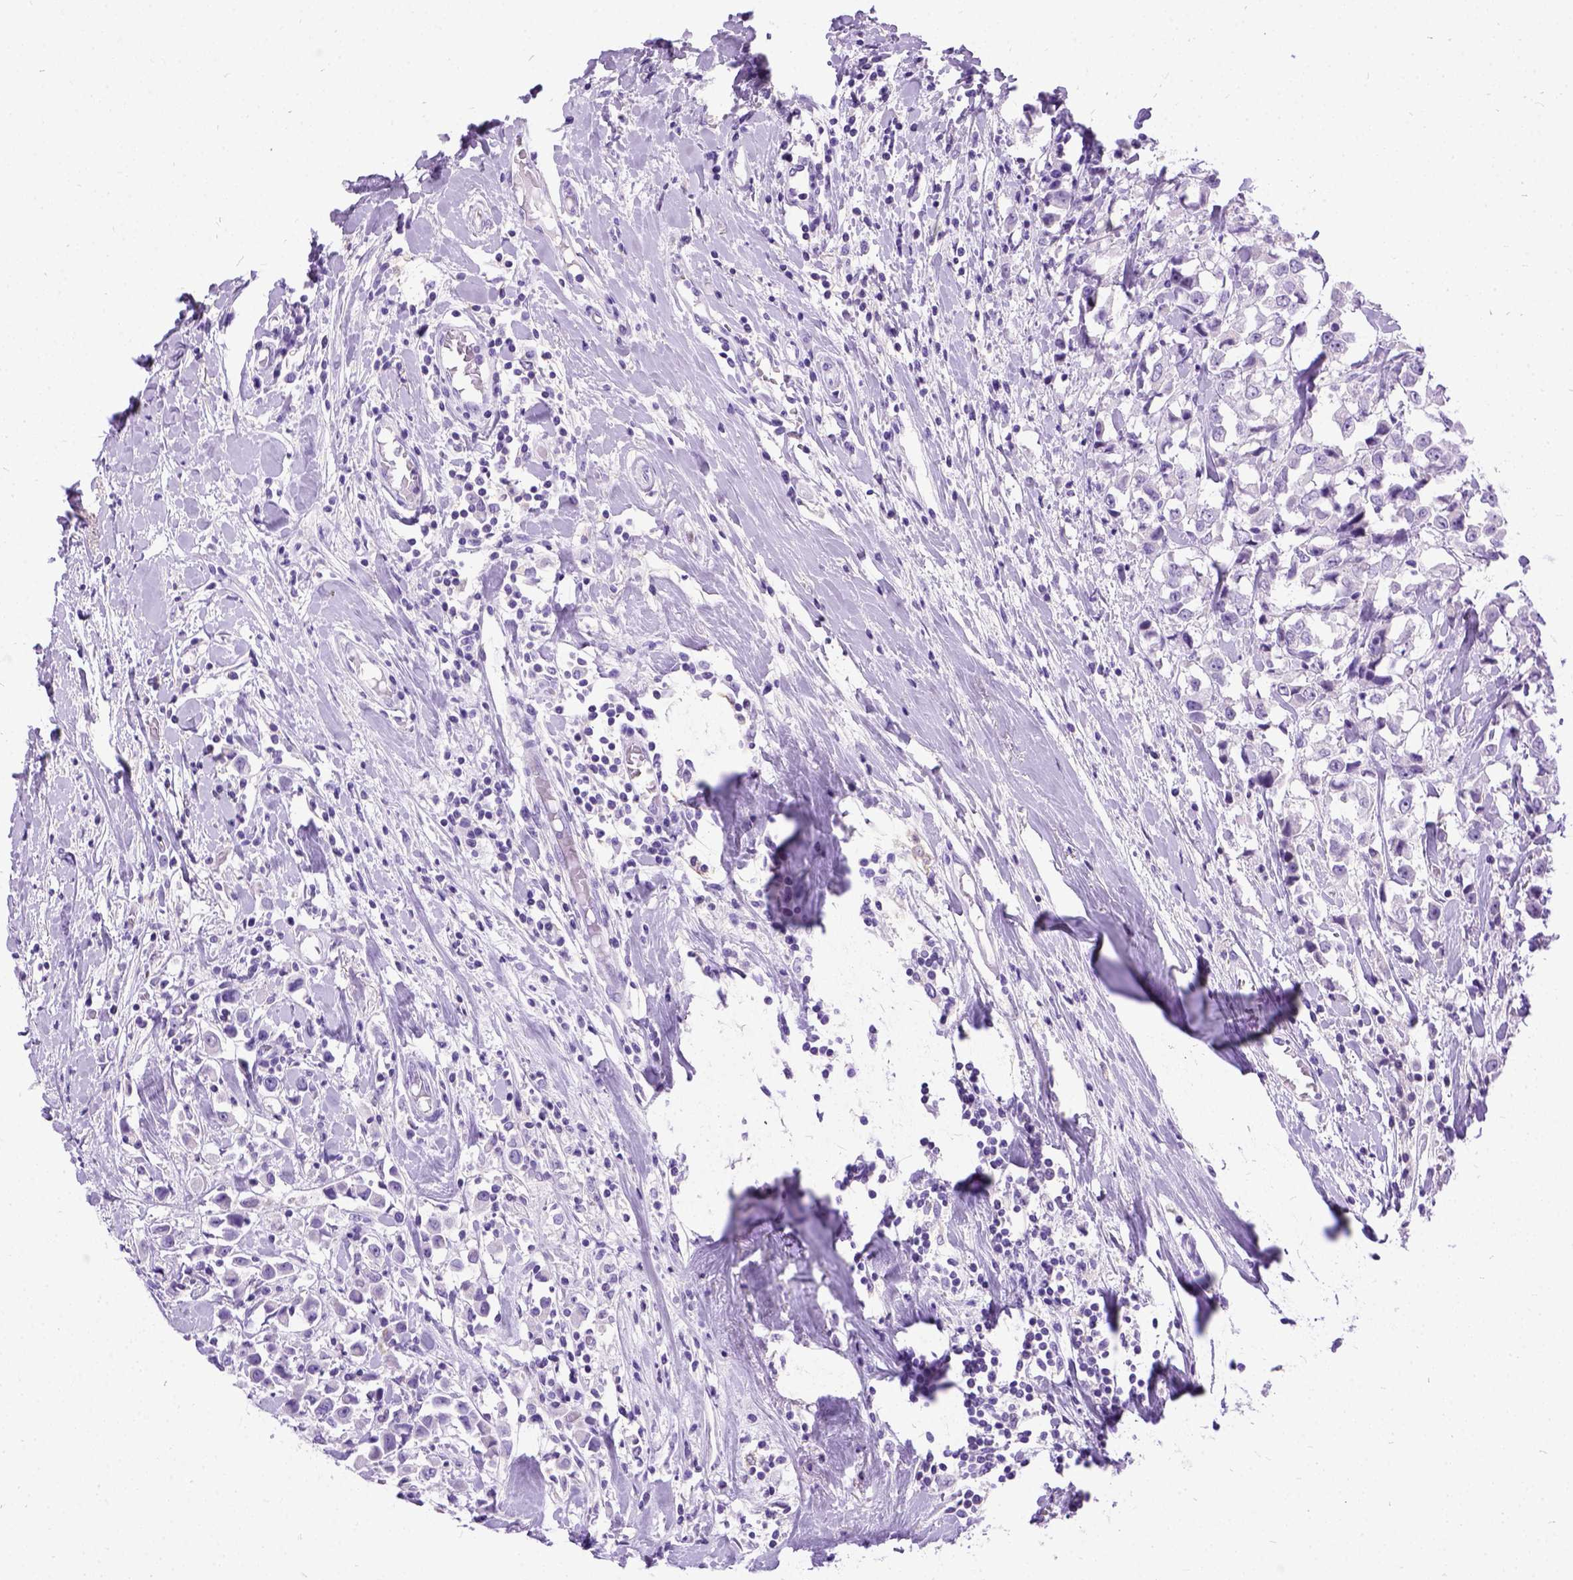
{"staining": {"intensity": "negative", "quantity": "none", "location": "none"}, "tissue": "breast cancer", "cell_type": "Tumor cells", "image_type": "cancer", "snomed": [{"axis": "morphology", "description": "Duct carcinoma"}, {"axis": "topography", "description": "Breast"}], "caption": "Infiltrating ductal carcinoma (breast) was stained to show a protein in brown. There is no significant staining in tumor cells.", "gene": "PRG2", "patient": {"sex": "female", "age": 61}}